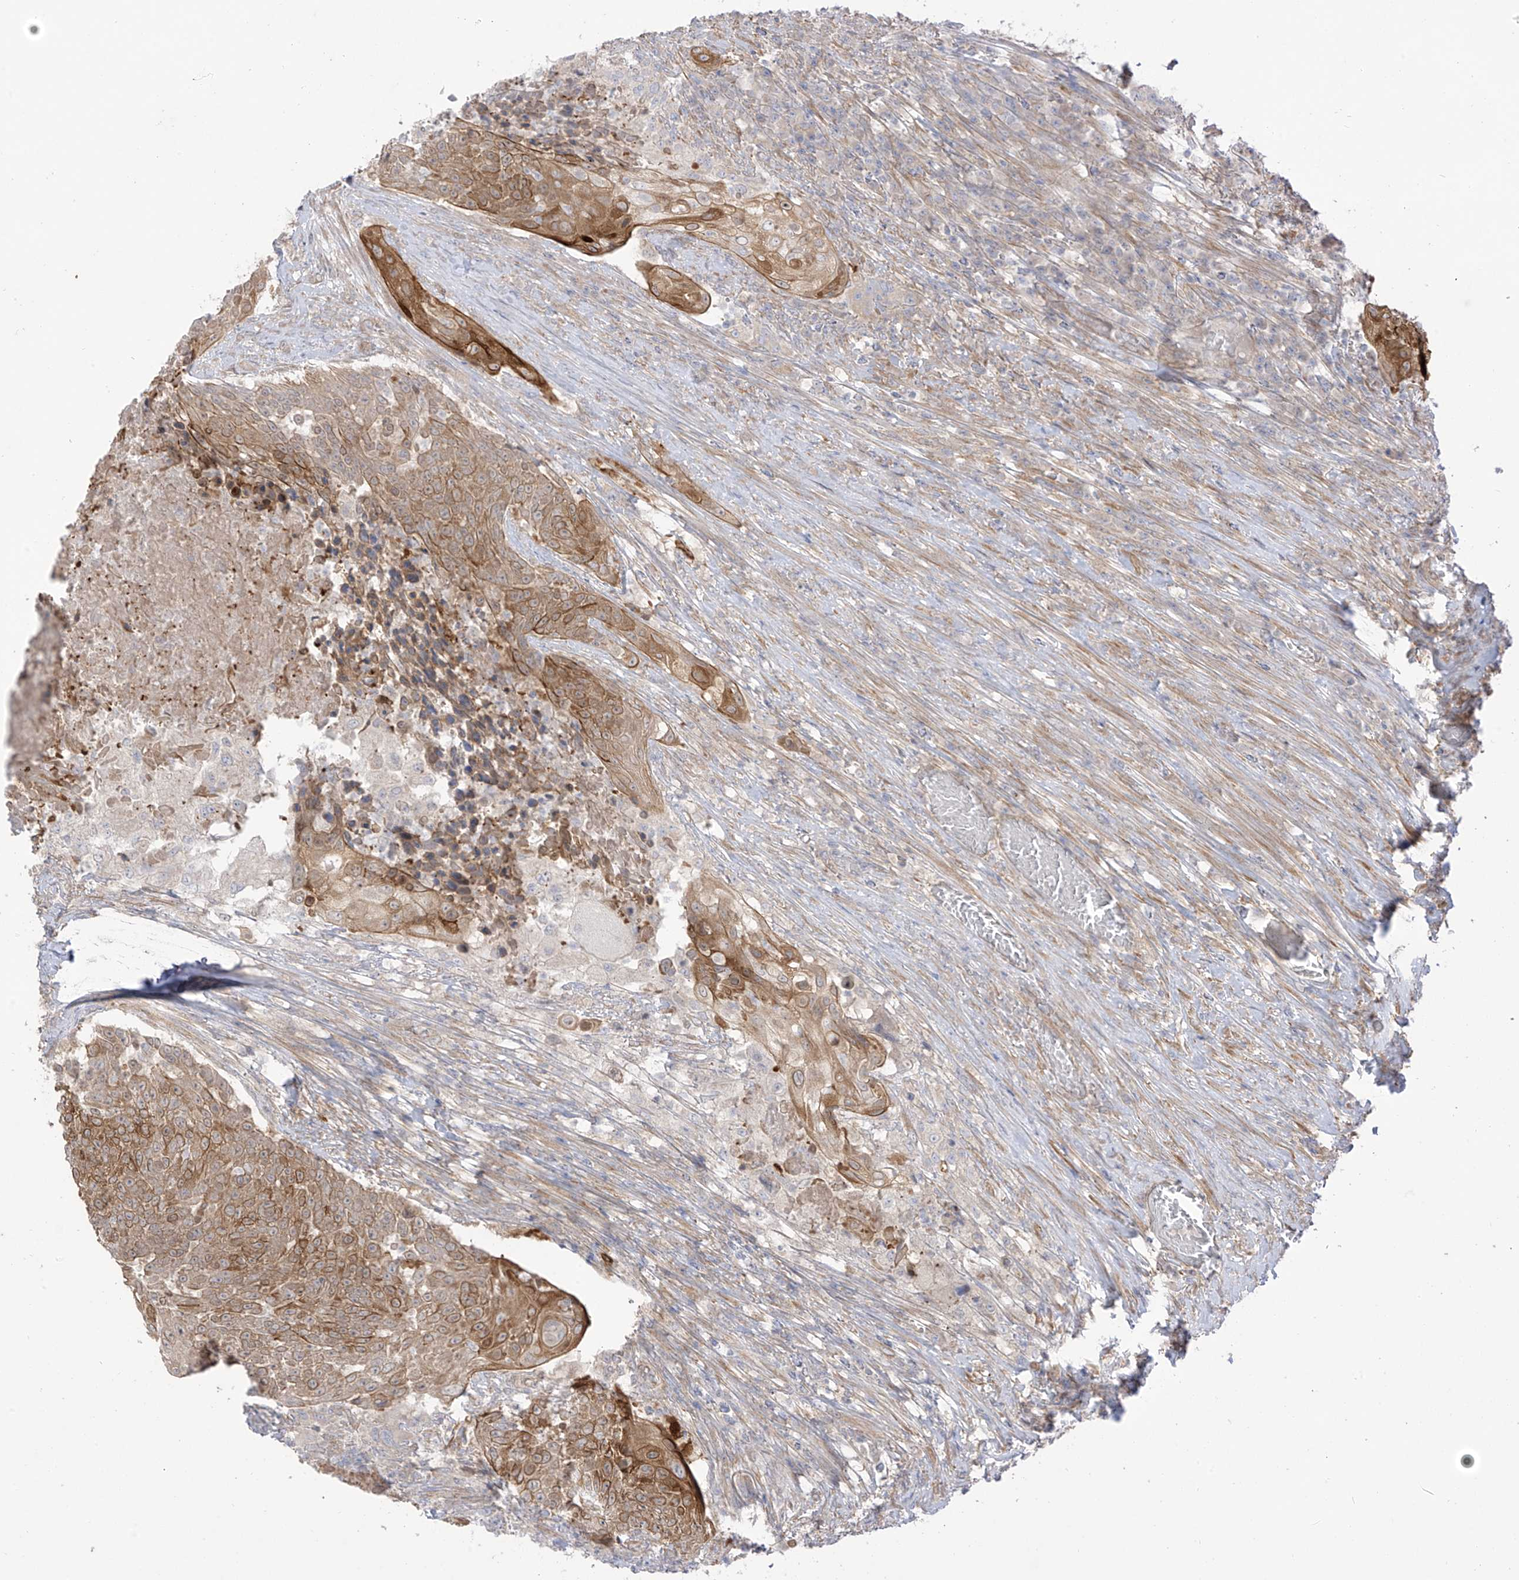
{"staining": {"intensity": "moderate", "quantity": ">75%", "location": "cytoplasmic/membranous"}, "tissue": "urothelial cancer", "cell_type": "Tumor cells", "image_type": "cancer", "snomed": [{"axis": "morphology", "description": "Urothelial carcinoma, High grade"}, {"axis": "topography", "description": "Urinary bladder"}], "caption": "Immunohistochemical staining of urothelial carcinoma (high-grade) shows moderate cytoplasmic/membranous protein staining in about >75% of tumor cells.", "gene": "EIPR1", "patient": {"sex": "female", "age": 63}}